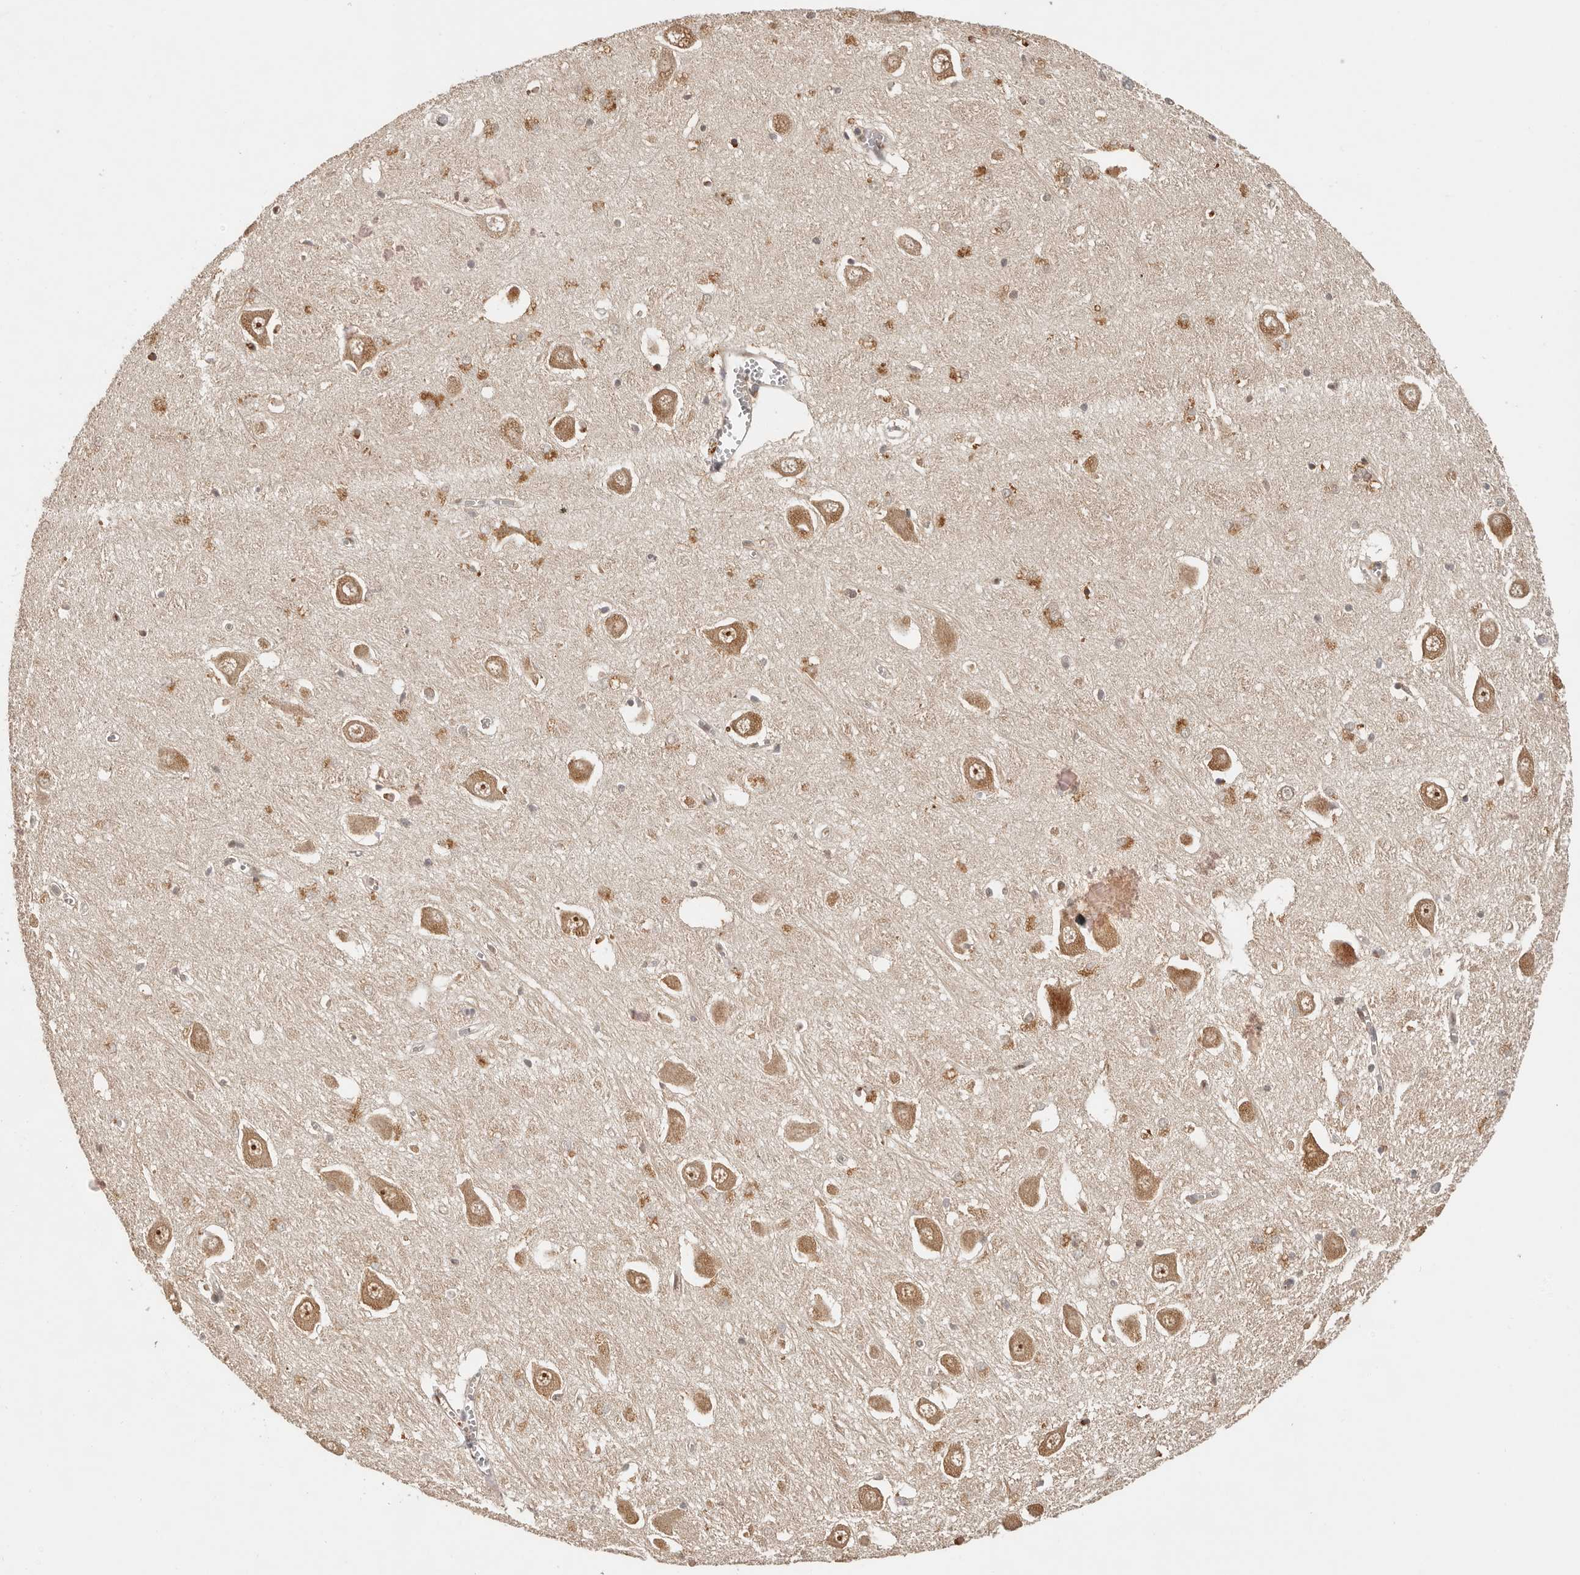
{"staining": {"intensity": "weak", "quantity": "25%-75%", "location": "cytoplasmic/membranous"}, "tissue": "hippocampus", "cell_type": "Glial cells", "image_type": "normal", "snomed": [{"axis": "morphology", "description": "Normal tissue, NOS"}, {"axis": "topography", "description": "Hippocampus"}], "caption": "Immunohistochemical staining of unremarkable human hippocampus demonstrates 25%-75% levels of weak cytoplasmic/membranous protein staining in approximately 25%-75% of glial cells.", "gene": "PSMA5", "patient": {"sex": "male", "age": 70}}